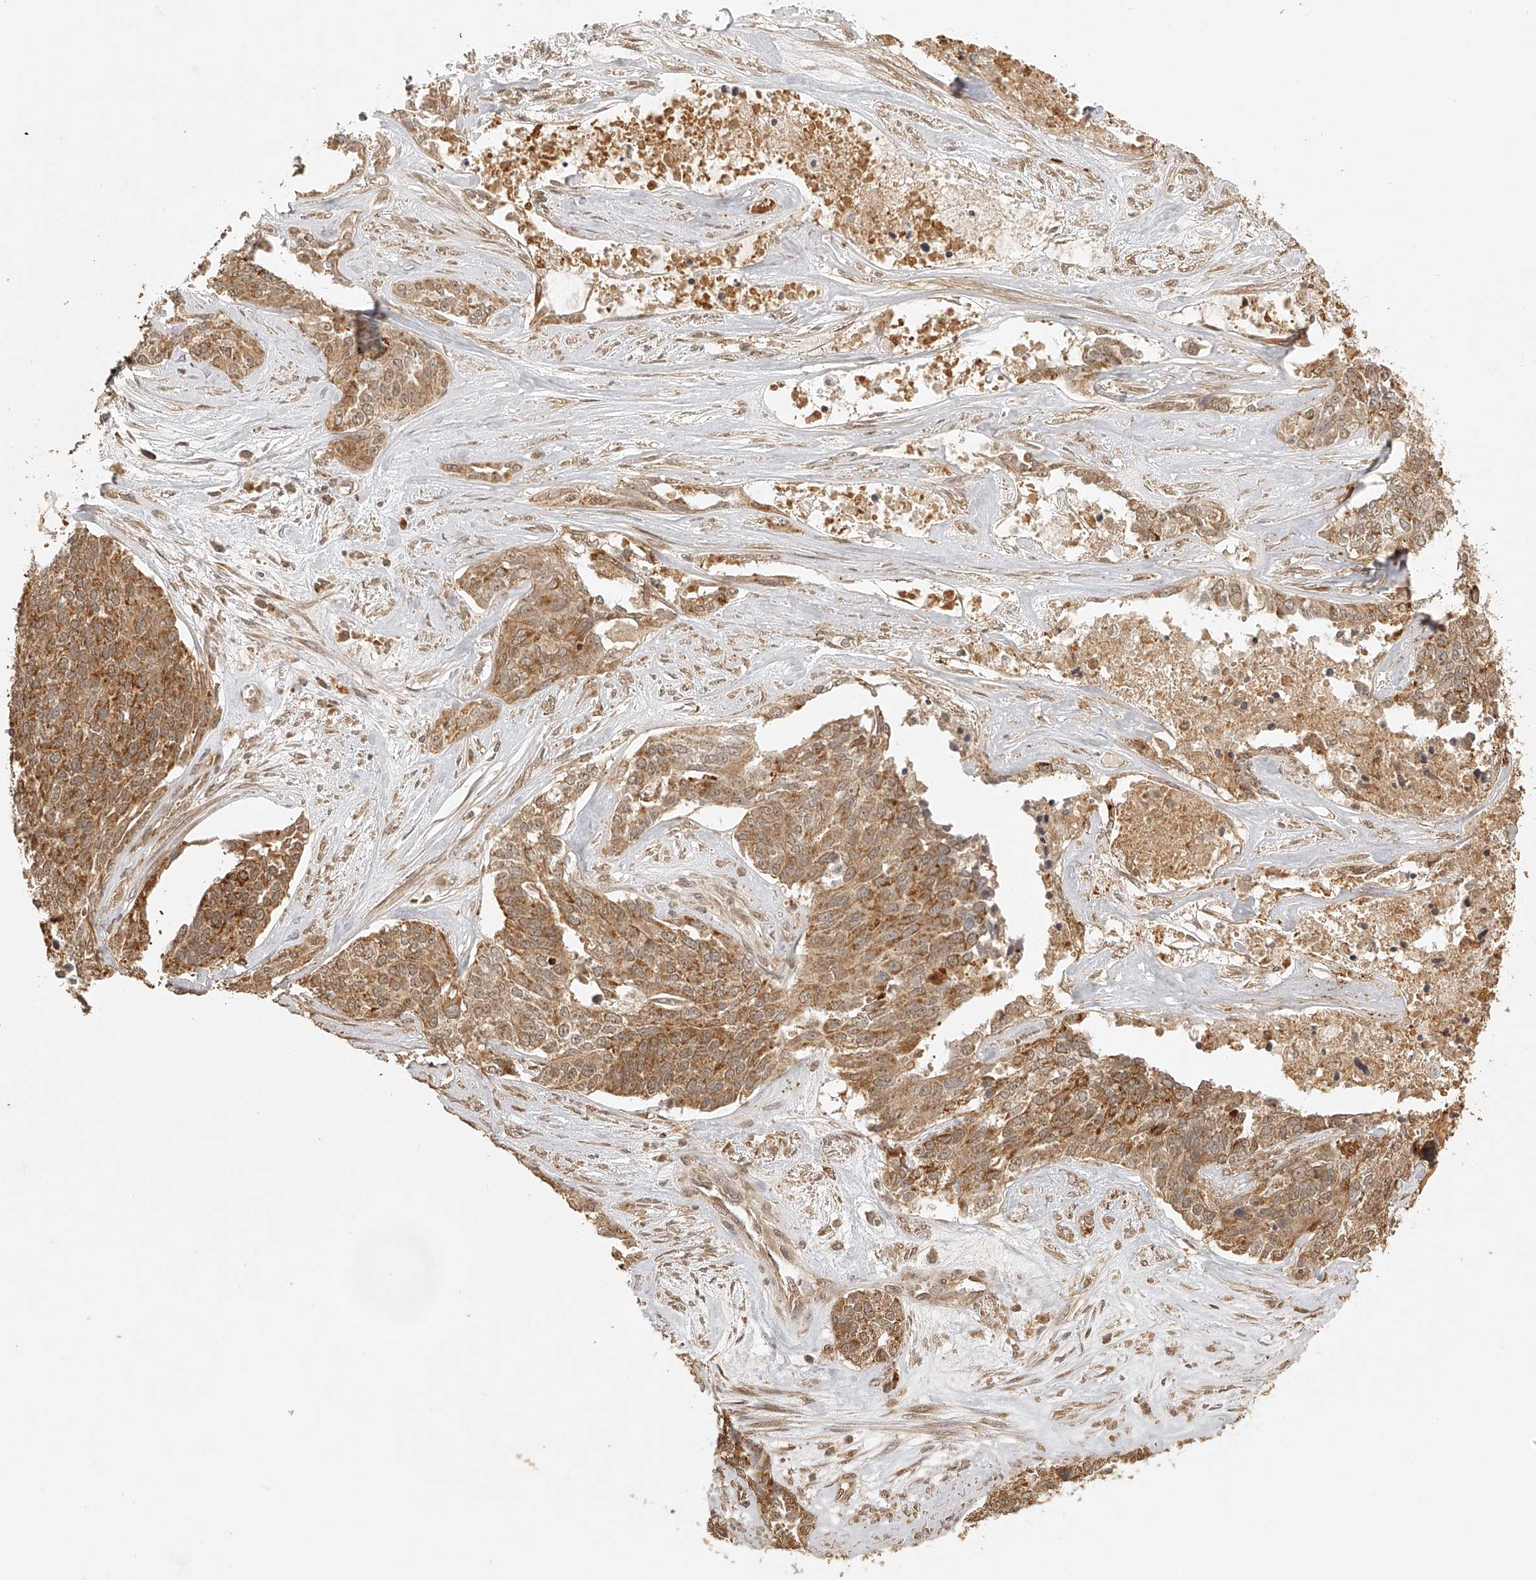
{"staining": {"intensity": "moderate", "quantity": ">75%", "location": "cytoplasmic/membranous"}, "tissue": "ovarian cancer", "cell_type": "Tumor cells", "image_type": "cancer", "snomed": [{"axis": "morphology", "description": "Cystadenocarcinoma, serous, NOS"}, {"axis": "topography", "description": "Ovary"}], "caption": "Immunohistochemistry histopathology image of neoplastic tissue: serous cystadenocarcinoma (ovarian) stained using immunohistochemistry (IHC) shows medium levels of moderate protein expression localized specifically in the cytoplasmic/membranous of tumor cells, appearing as a cytoplasmic/membranous brown color.", "gene": "BCL2L11", "patient": {"sex": "female", "age": 44}}